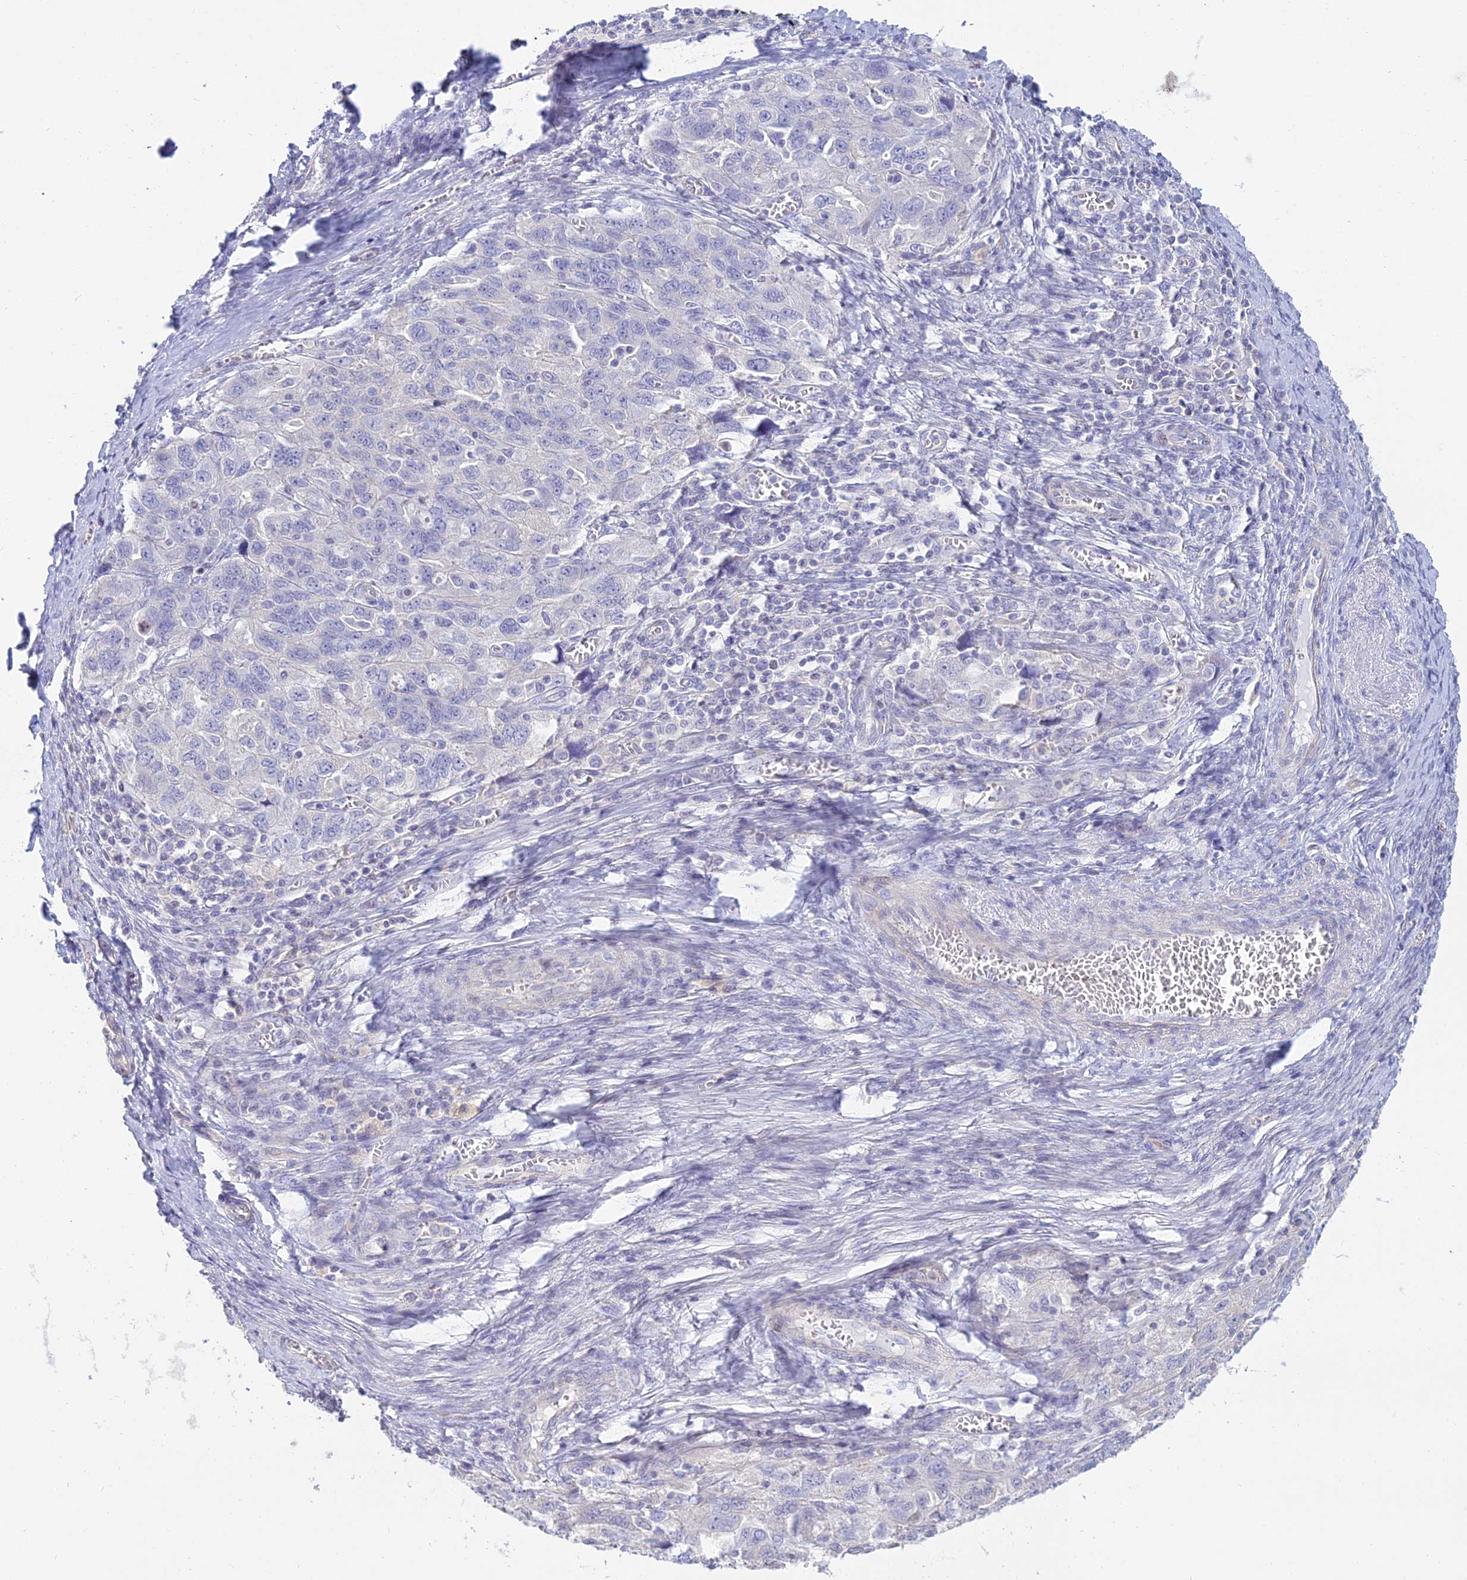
{"staining": {"intensity": "negative", "quantity": "none", "location": "none"}, "tissue": "ovarian cancer", "cell_type": "Tumor cells", "image_type": "cancer", "snomed": [{"axis": "morphology", "description": "Carcinoma, NOS"}, {"axis": "morphology", "description": "Cystadenocarcinoma, serous, NOS"}, {"axis": "topography", "description": "Ovary"}], "caption": "There is no significant expression in tumor cells of carcinoma (ovarian).", "gene": "SMIM24", "patient": {"sex": "female", "age": 69}}